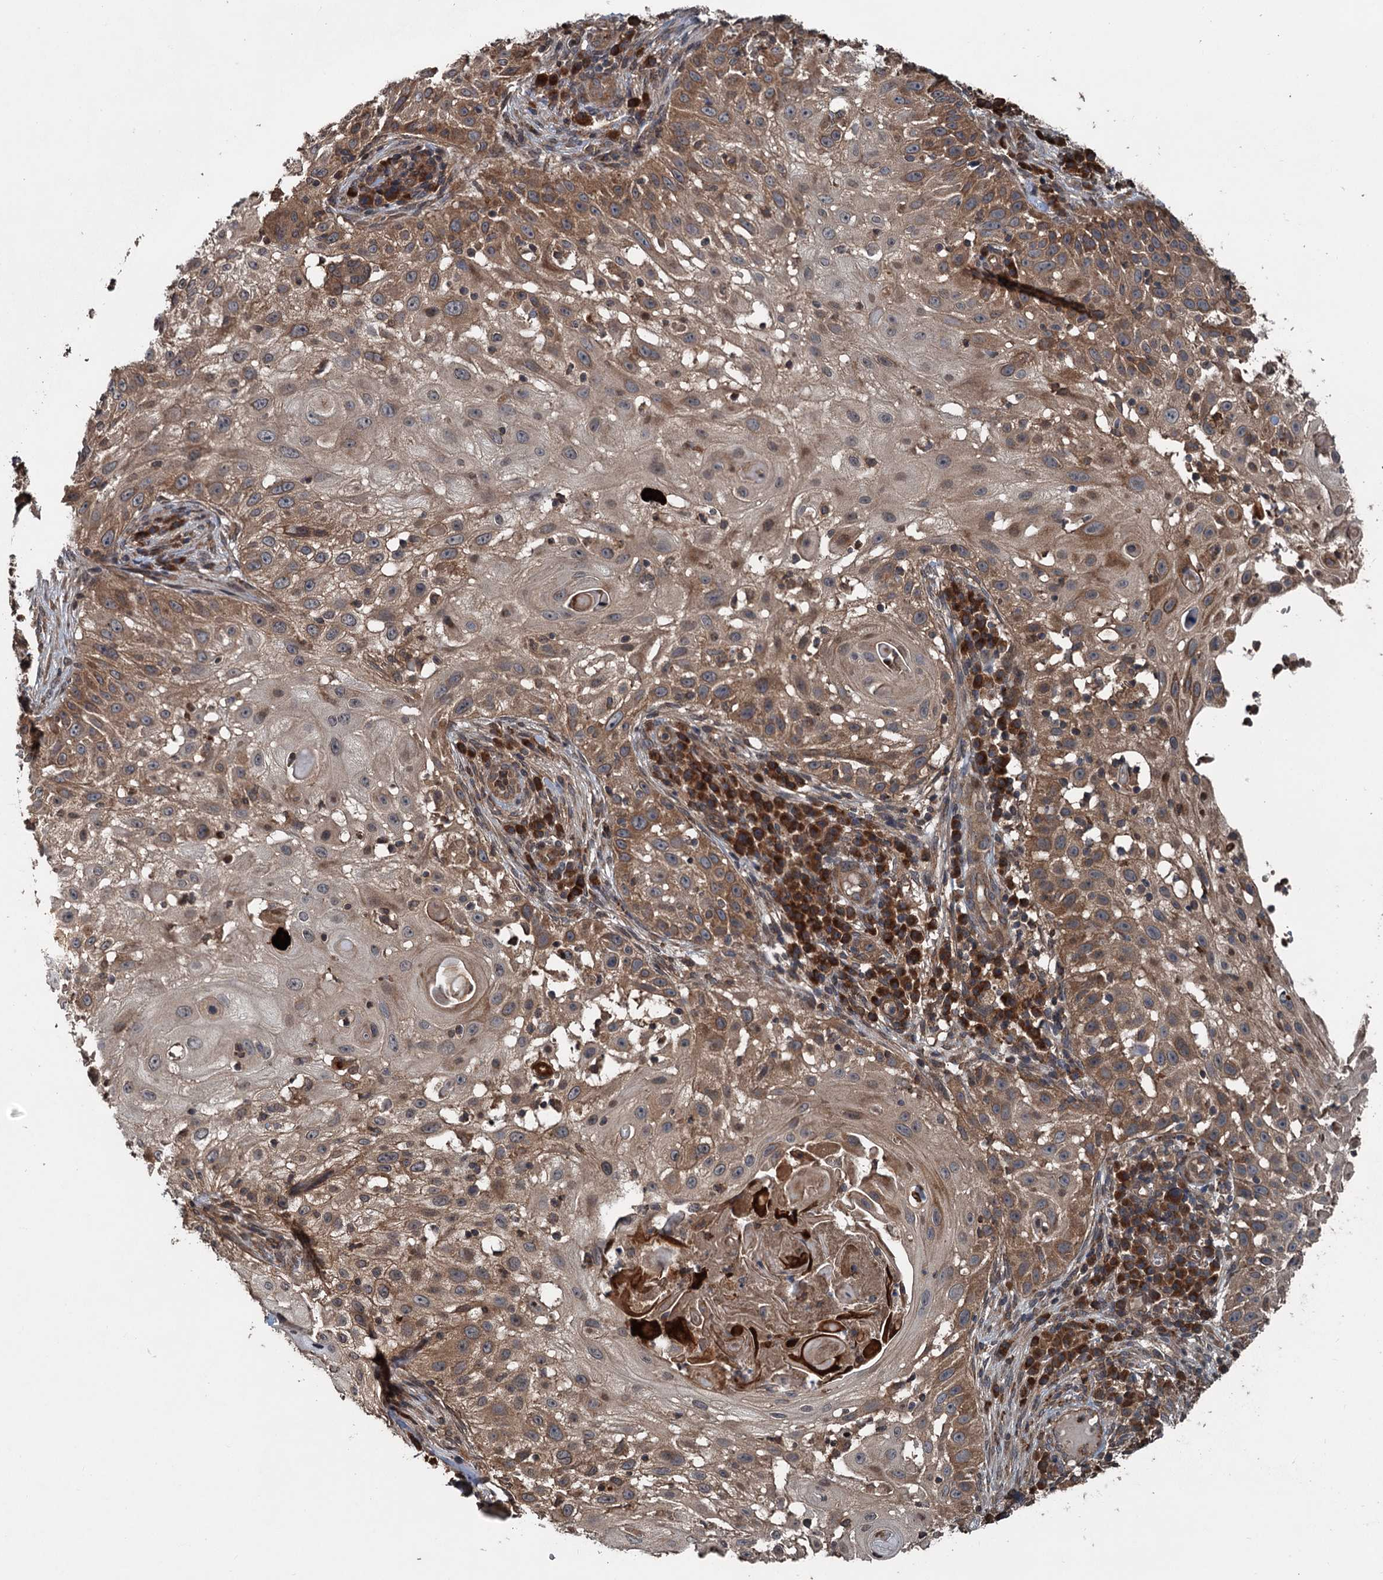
{"staining": {"intensity": "moderate", "quantity": ">75%", "location": "cytoplasmic/membranous"}, "tissue": "skin cancer", "cell_type": "Tumor cells", "image_type": "cancer", "snomed": [{"axis": "morphology", "description": "Squamous cell carcinoma, NOS"}, {"axis": "topography", "description": "Skin"}], "caption": "Skin squamous cell carcinoma stained for a protein (brown) demonstrates moderate cytoplasmic/membranous positive expression in approximately >75% of tumor cells.", "gene": "N4BP2L2", "patient": {"sex": "female", "age": 44}}